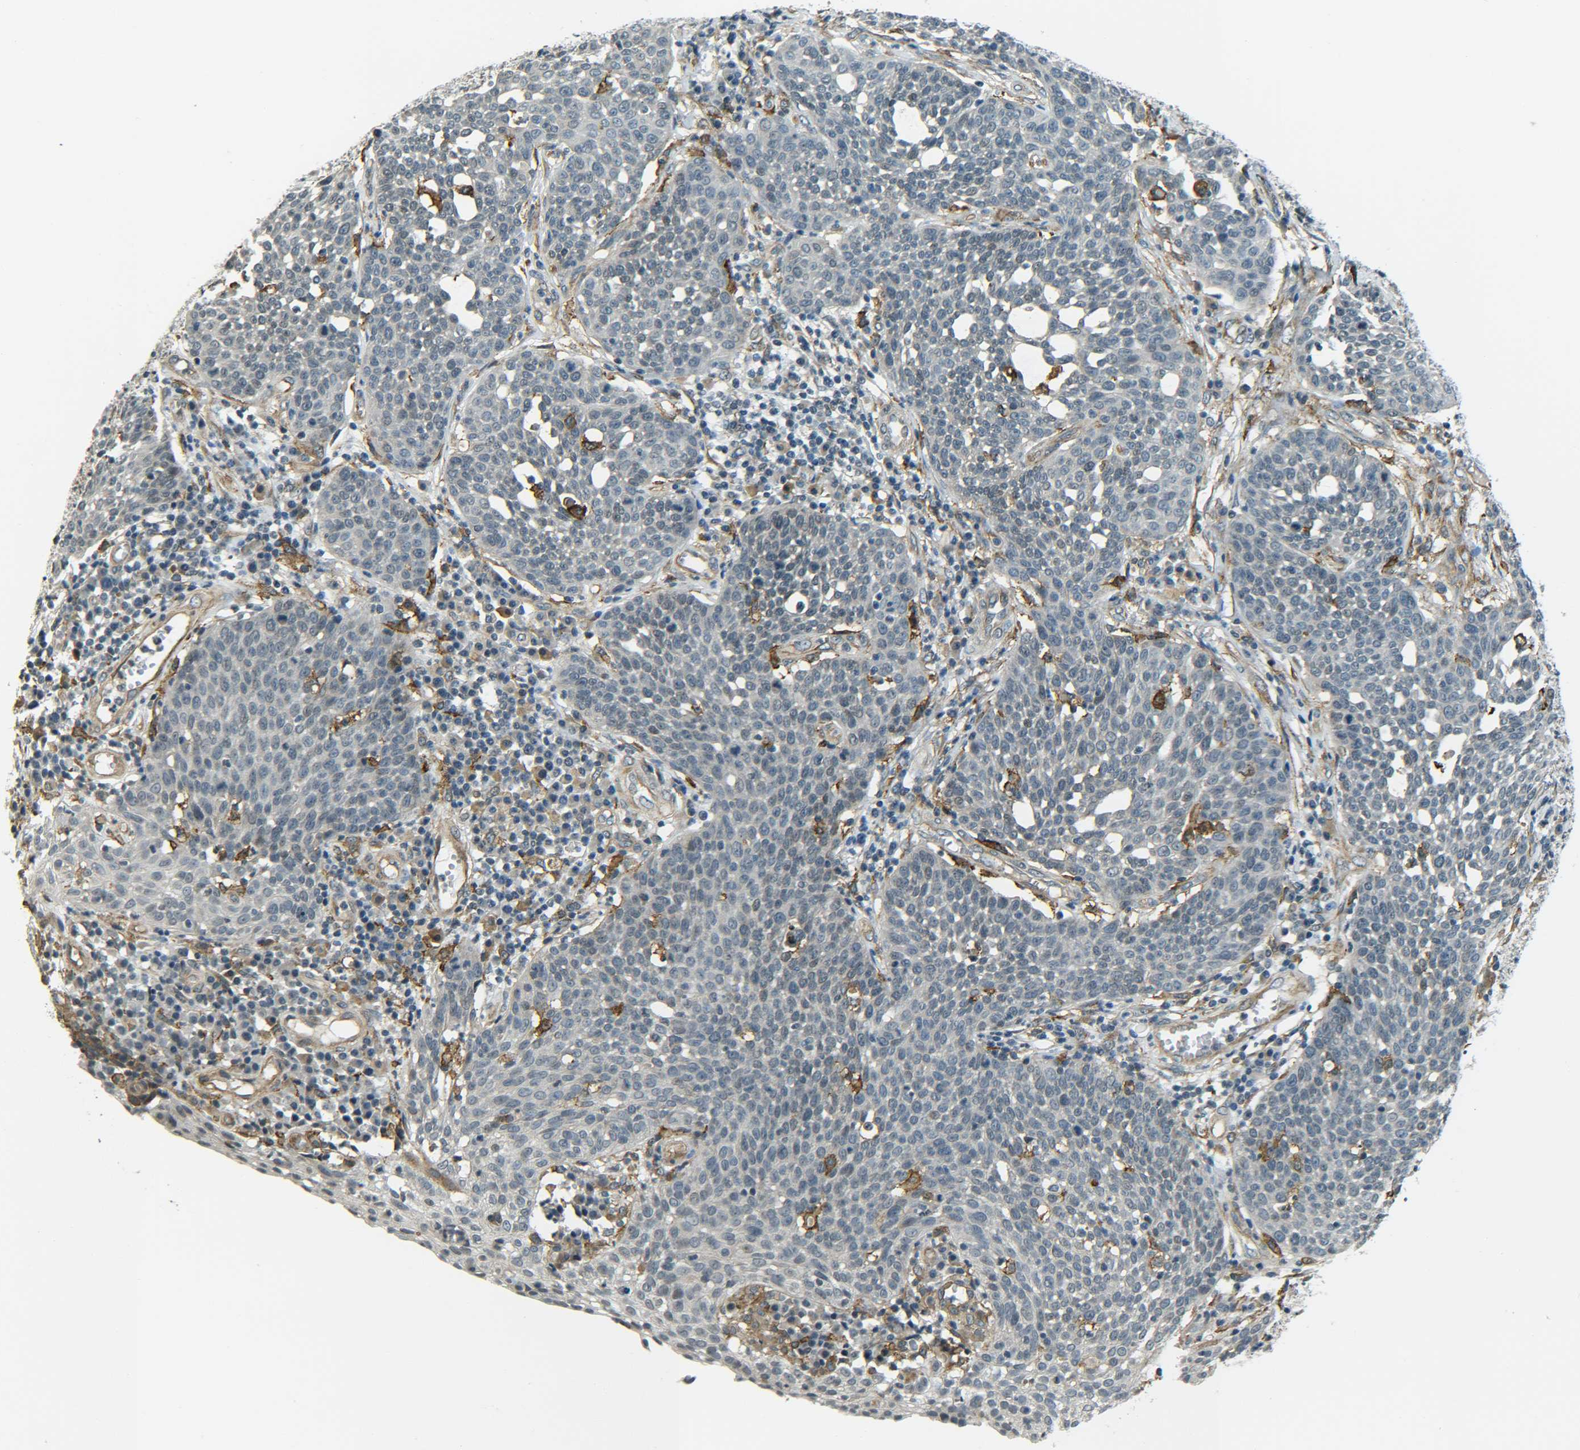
{"staining": {"intensity": "negative", "quantity": "none", "location": "none"}, "tissue": "cervical cancer", "cell_type": "Tumor cells", "image_type": "cancer", "snomed": [{"axis": "morphology", "description": "Squamous cell carcinoma, NOS"}, {"axis": "topography", "description": "Cervix"}], "caption": "Immunohistochemistry (IHC) histopathology image of human cervical cancer stained for a protein (brown), which reveals no staining in tumor cells. The staining is performed using DAB brown chromogen with nuclei counter-stained in using hematoxylin.", "gene": "DAB2", "patient": {"sex": "female", "age": 34}}